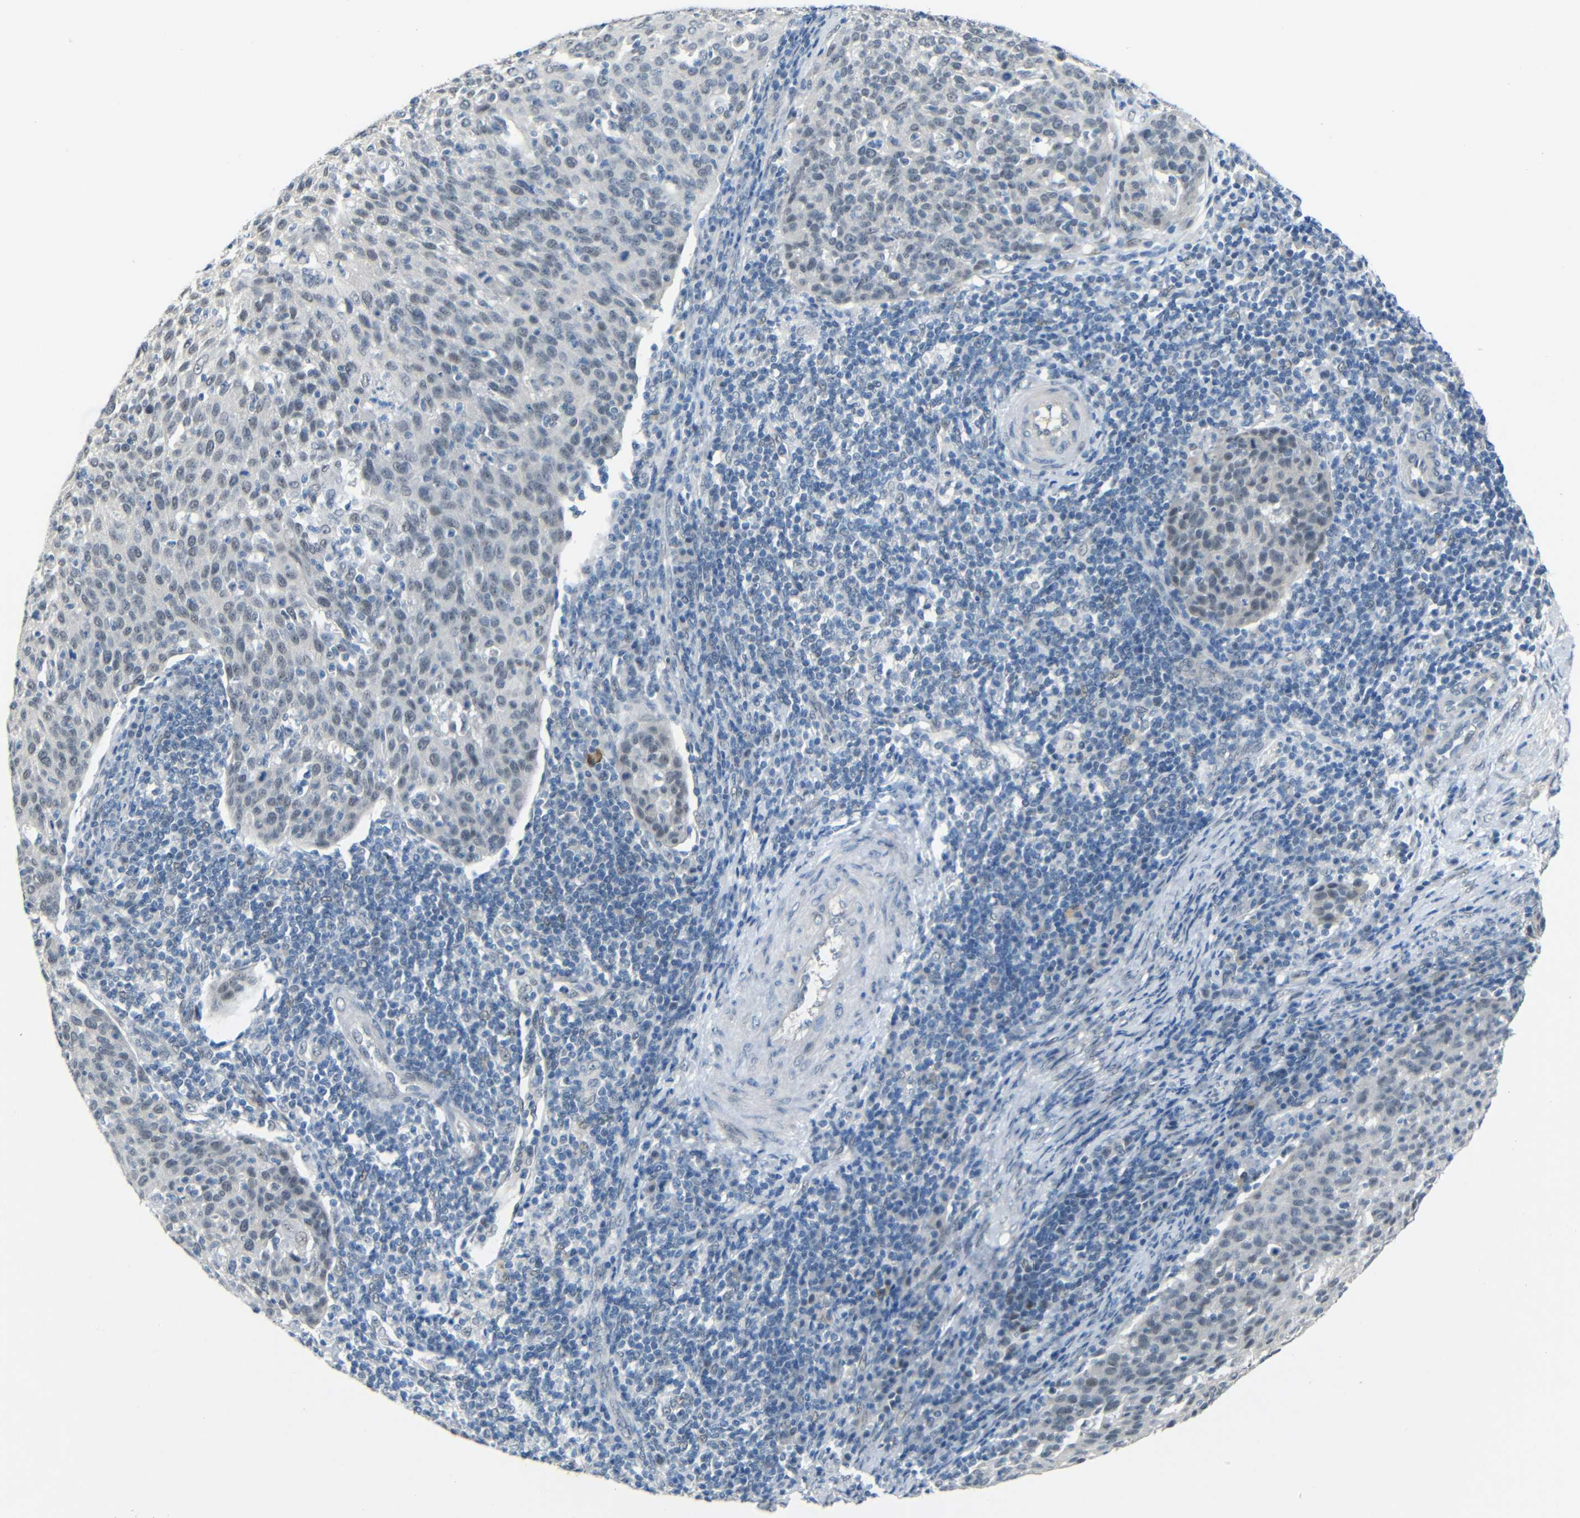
{"staining": {"intensity": "negative", "quantity": "none", "location": "none"}, "tissue": "cervical cancer", "cell_type": "Tumor cells", "image_type": "cancer", "snomed": [{"axis": "morphology", "description": "Squamous cell carcinoma, NOS"}, {"axis": "topography", "description": "Cervix"}], "caption": "Immunohistochemical staining of human cervical cancer (squamous cell carcinoma) exhibits no significant staining in tumor cells.", "gene": "GPR158", "patient": {"sex": "female", "age": 38}}